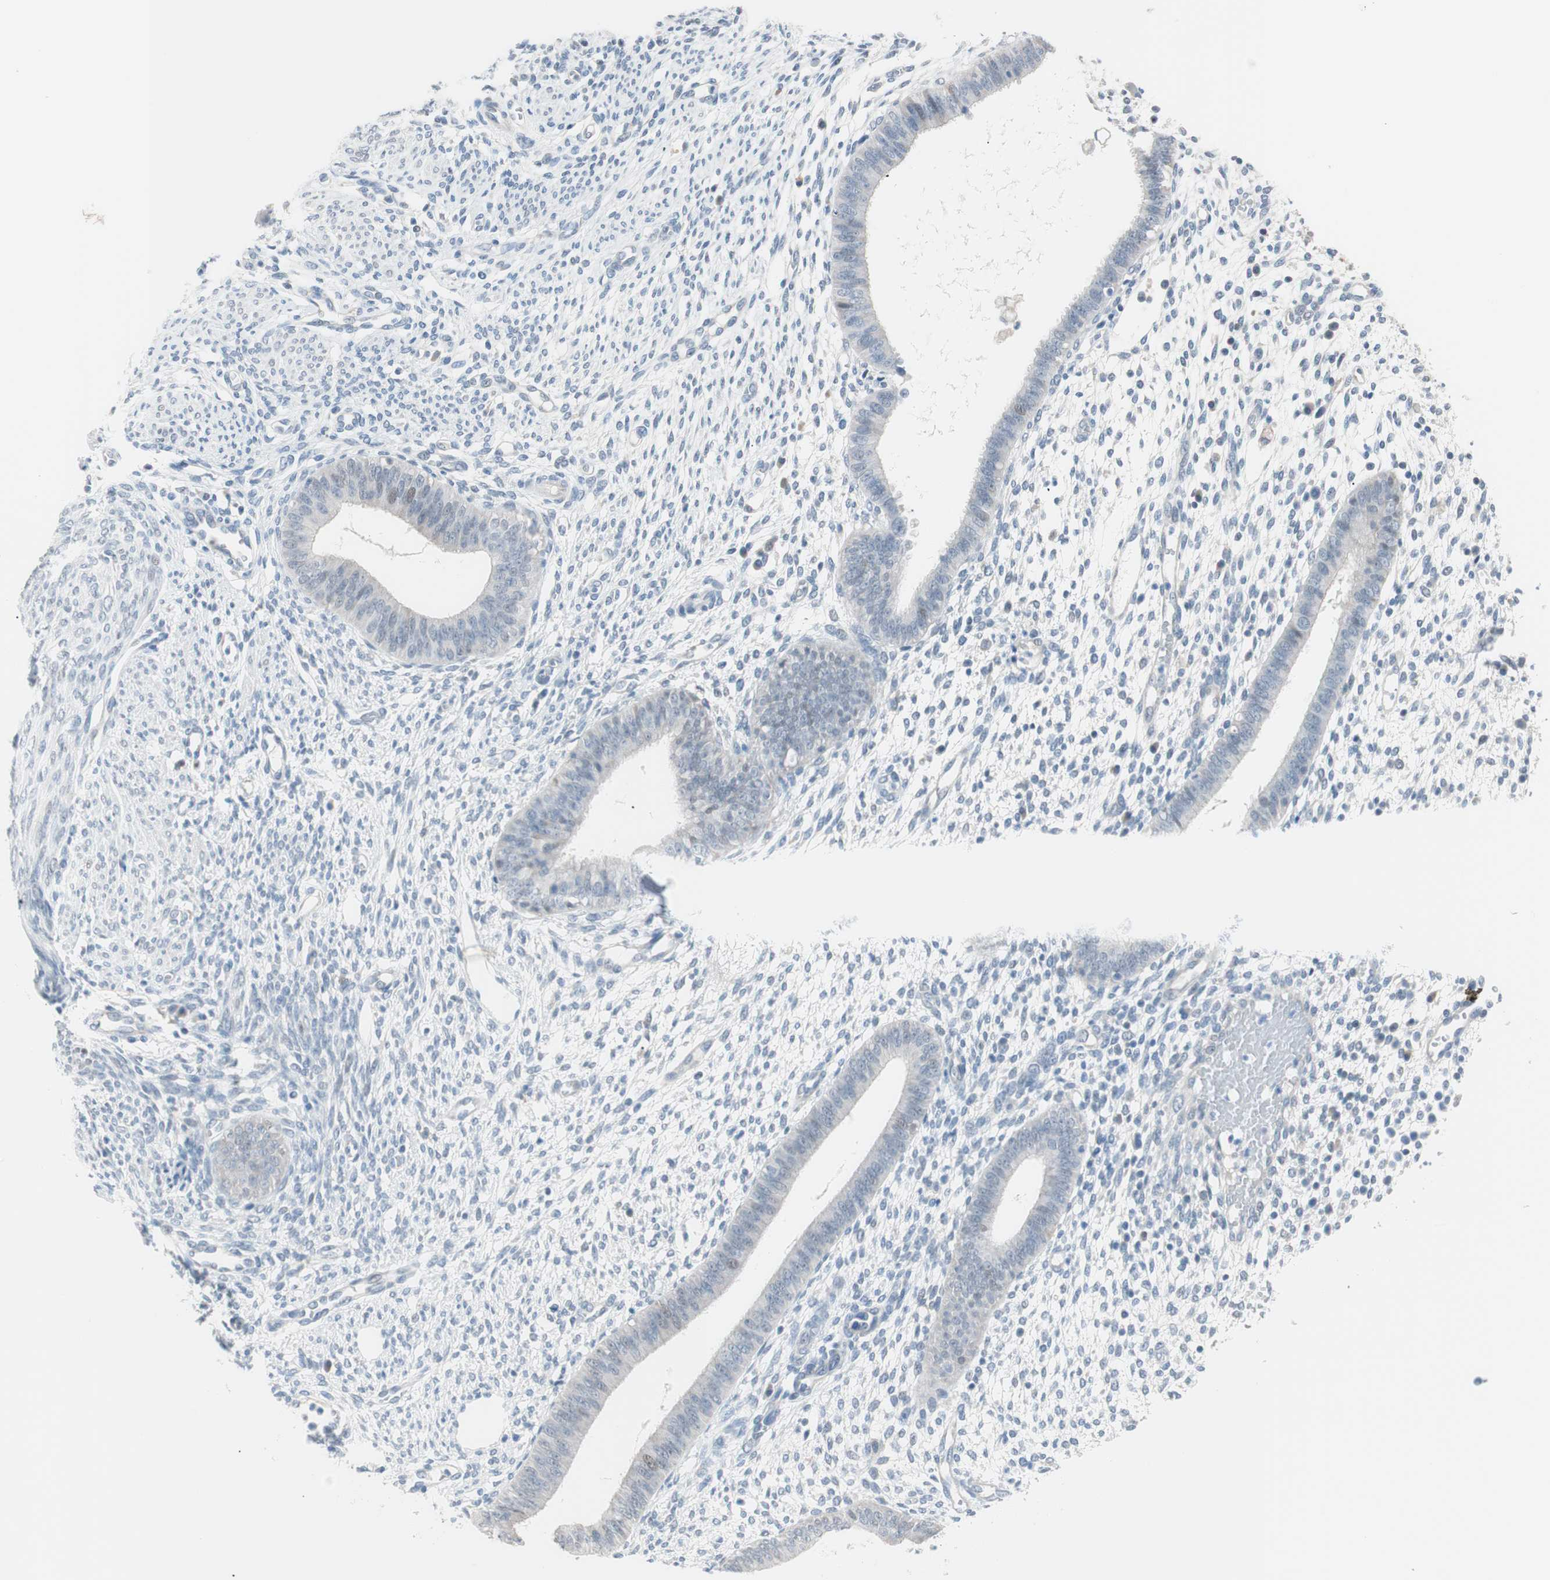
{"staining": {"intensity": "negative", "quantity": "none", "location": "none"}, "tissue": "endometrium", "cell_type": "Cells in endometrial stroma", "image_type": "normal", "snomed": [{"axis": "morphology", "description": "Normal tissue, NOS"}, {"axis": "topography", "description": "Endometrium"}], "caption": "There is no significant positivity in cells in endometrial stroma of endometrium. Nuclei are stained in blue.", "gene": "VIL1", "patient": {"sex": "female", "age": 35}}